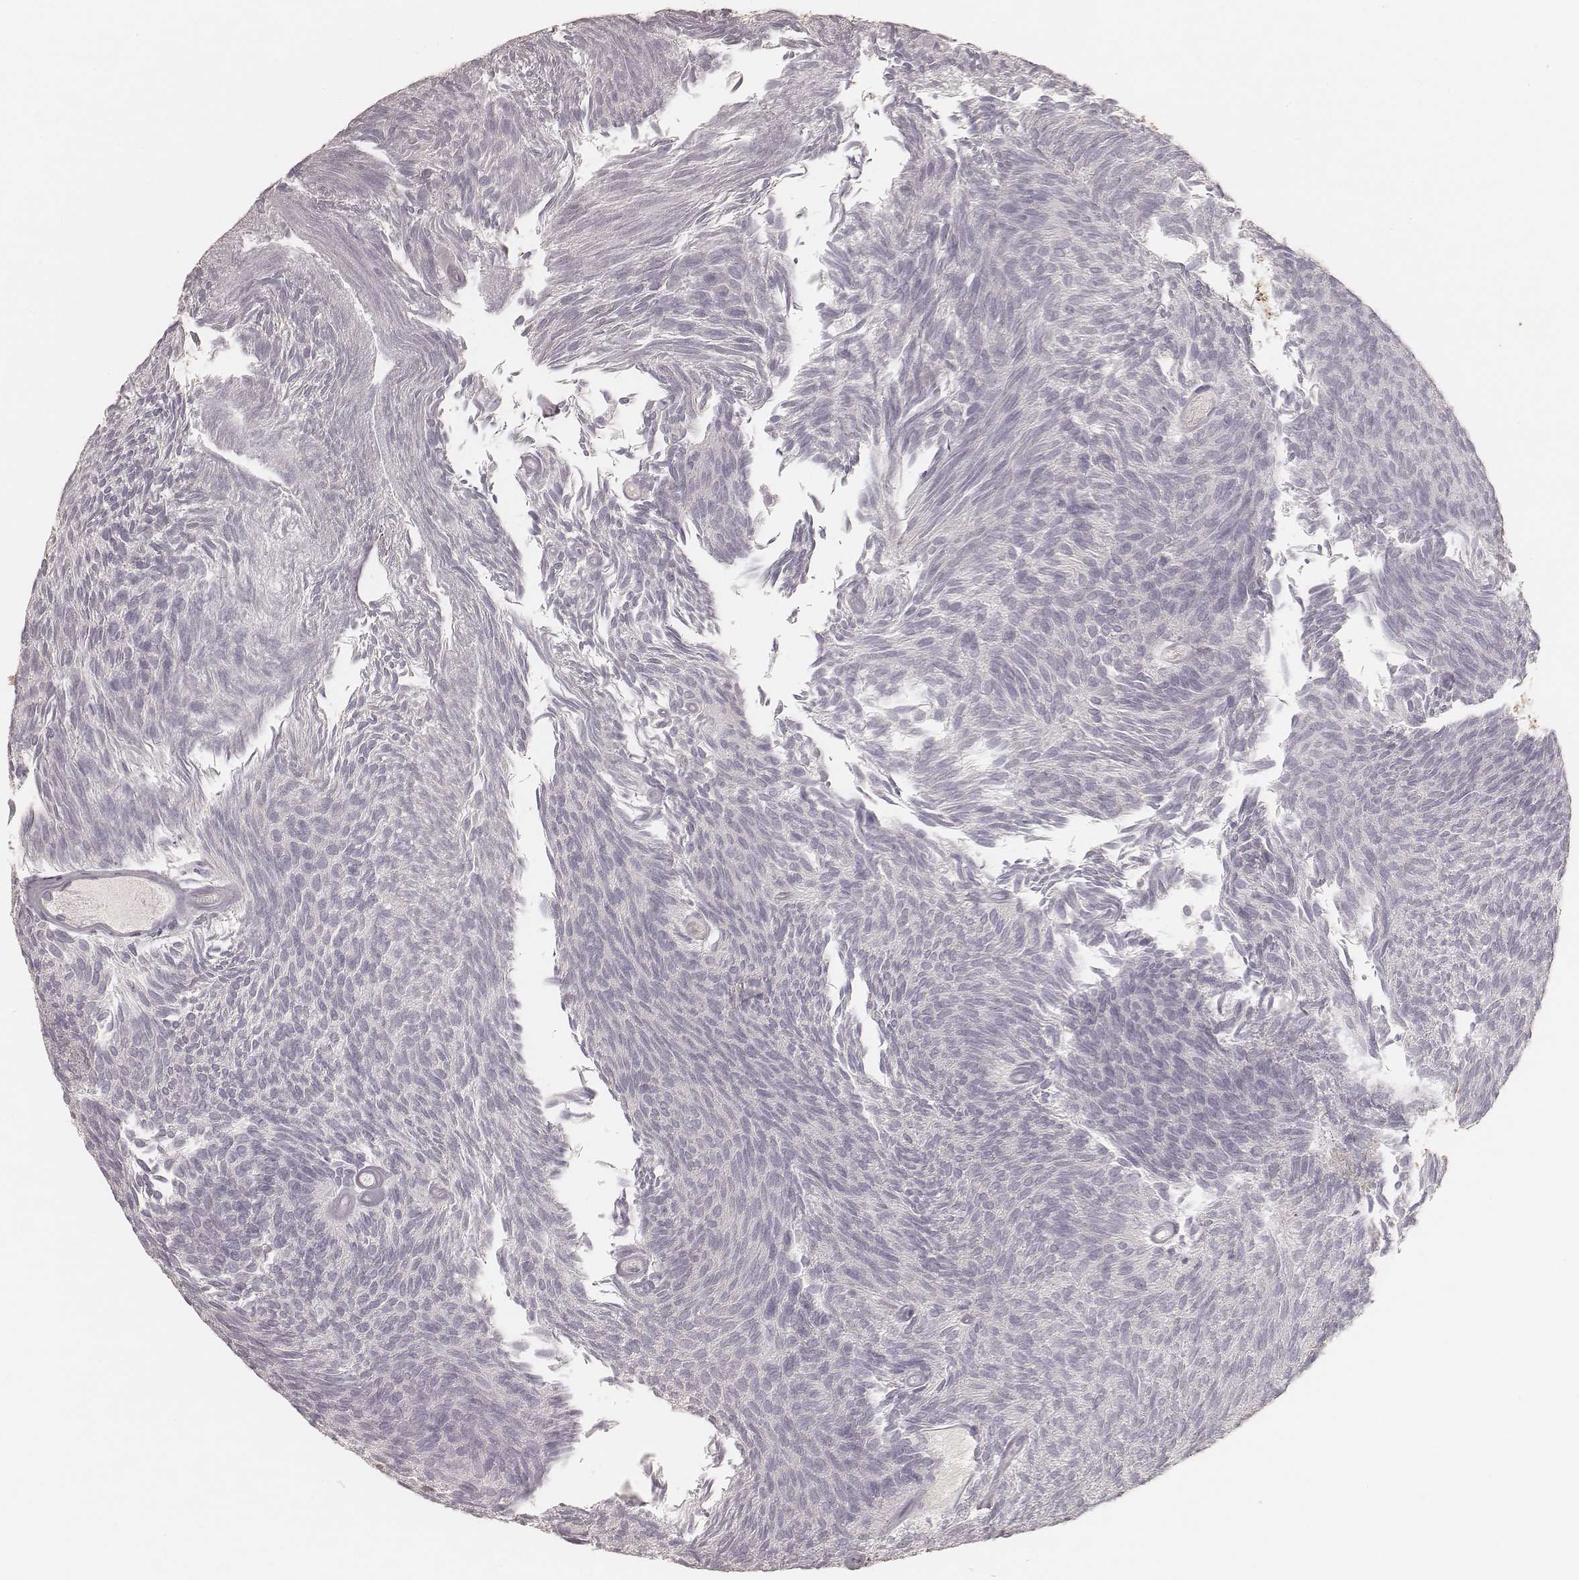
{"staining": {"intensity": "negative", "quantity": "none", "location": "none"}, "tissue": "urothelial cancer", "cell_type": "Tumor cells", "image_type": "cancer", "snomed": [{"axis": "morphology", "description": "Urothelial carcinoma, Low grade"}, {"axis": "topography", "description": "Urinary bladder"}], "caption": "Tumor cells show no significant protein staining in low-grade urothelial carcinoma.", "gene": "CS", "patient": {"sex": "male", "age": 77}}